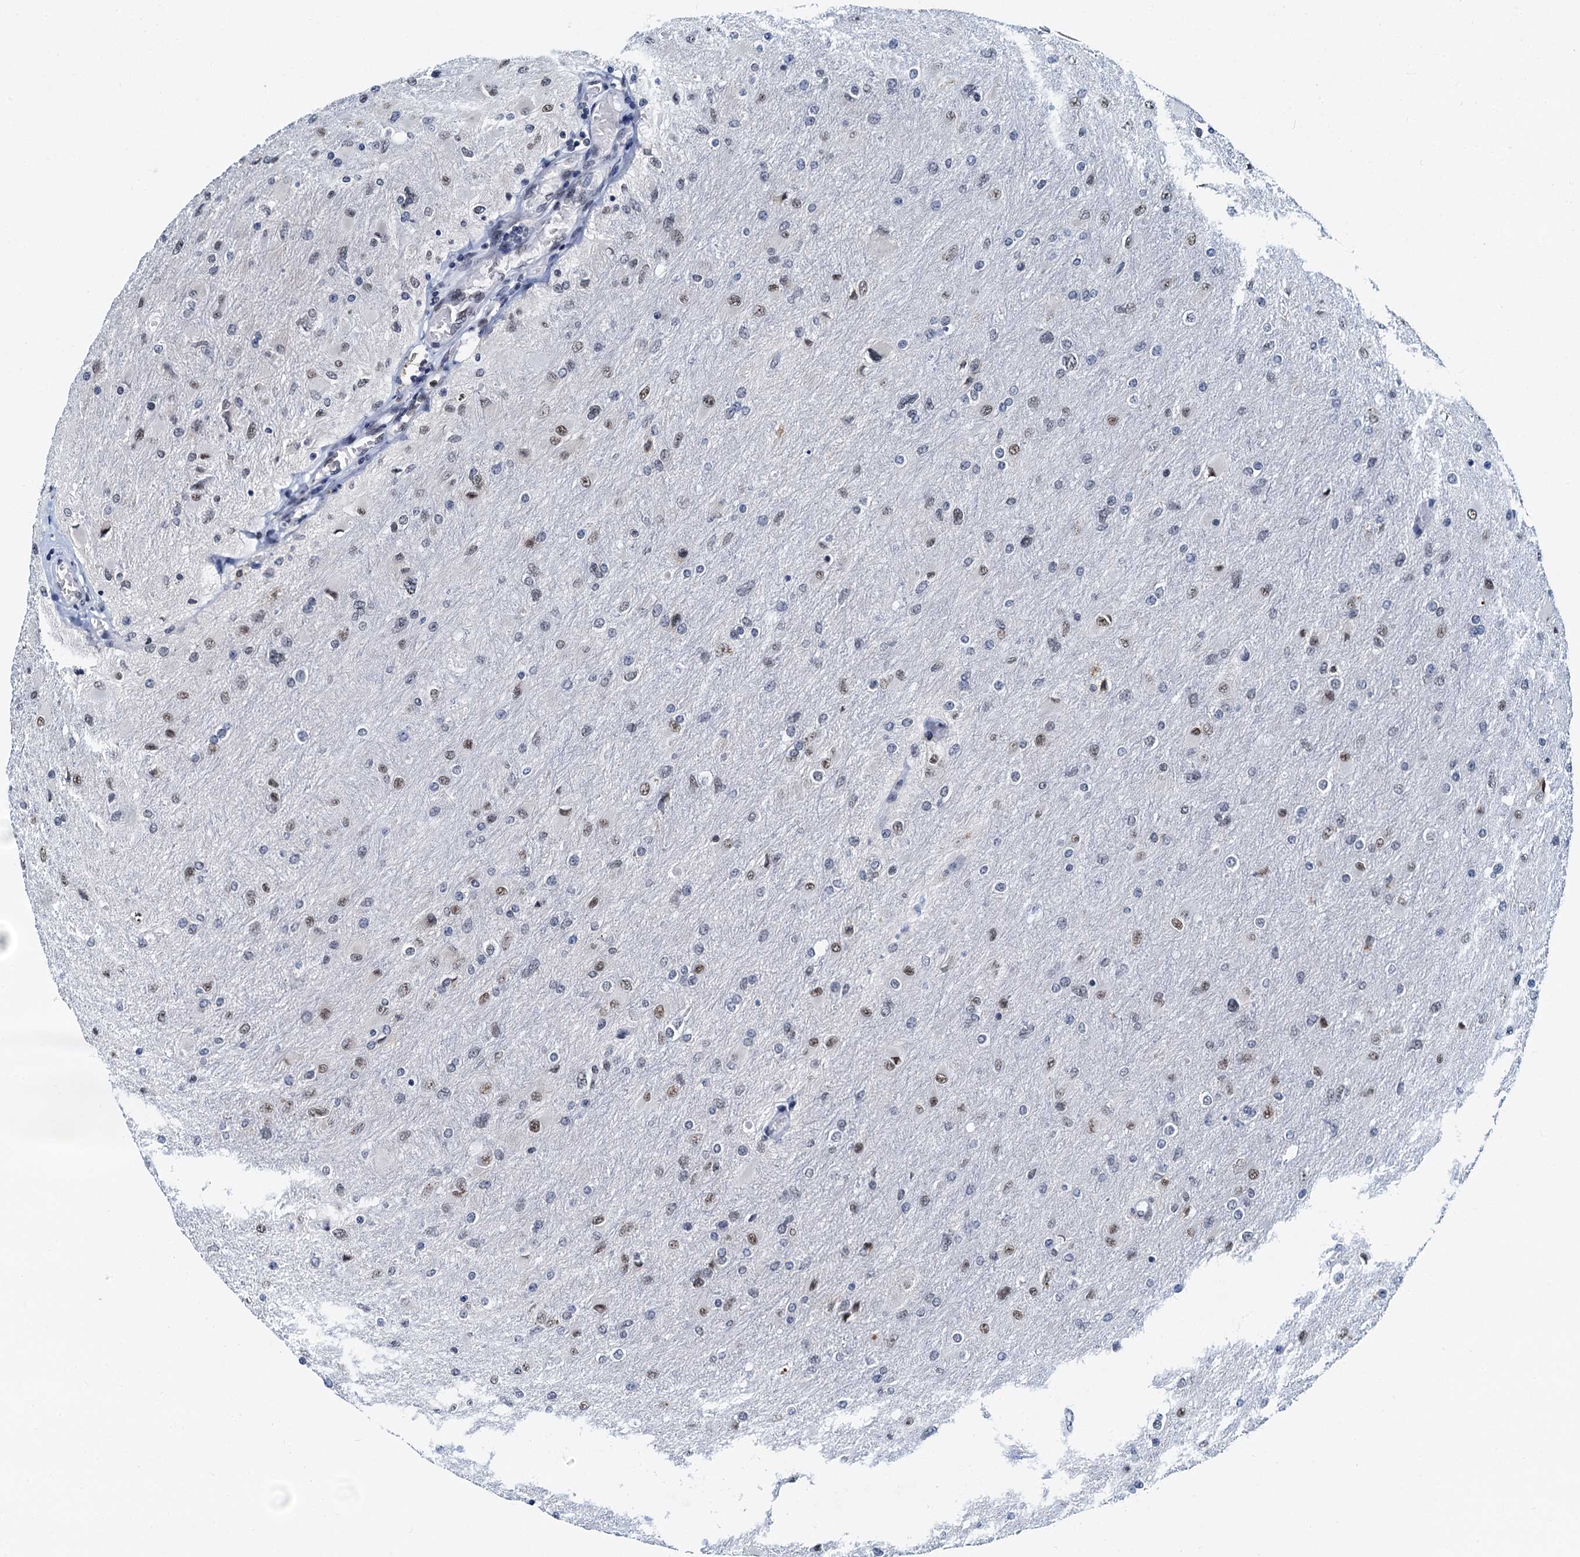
{"staining": {"intensity": "moderate", "quantity": "<25%", "location": "nuclear"}, "tissue": "glioma", "cell_type": "Tumor cells", "image_type": "cancer", "snomed": [{"axis": "morphology", "description": "Glioma, malignant, High grade"}, {"axis": "topography", "description": "Cerebral cortex"}], "caption": "Immunohistochemistry of malignant high-grade glioma reveals low levels of moderate nuclear expression in about <25% of tumor cells.", "gene": "SNRPD1", "patient": {"sex": "female", "age": 36}}